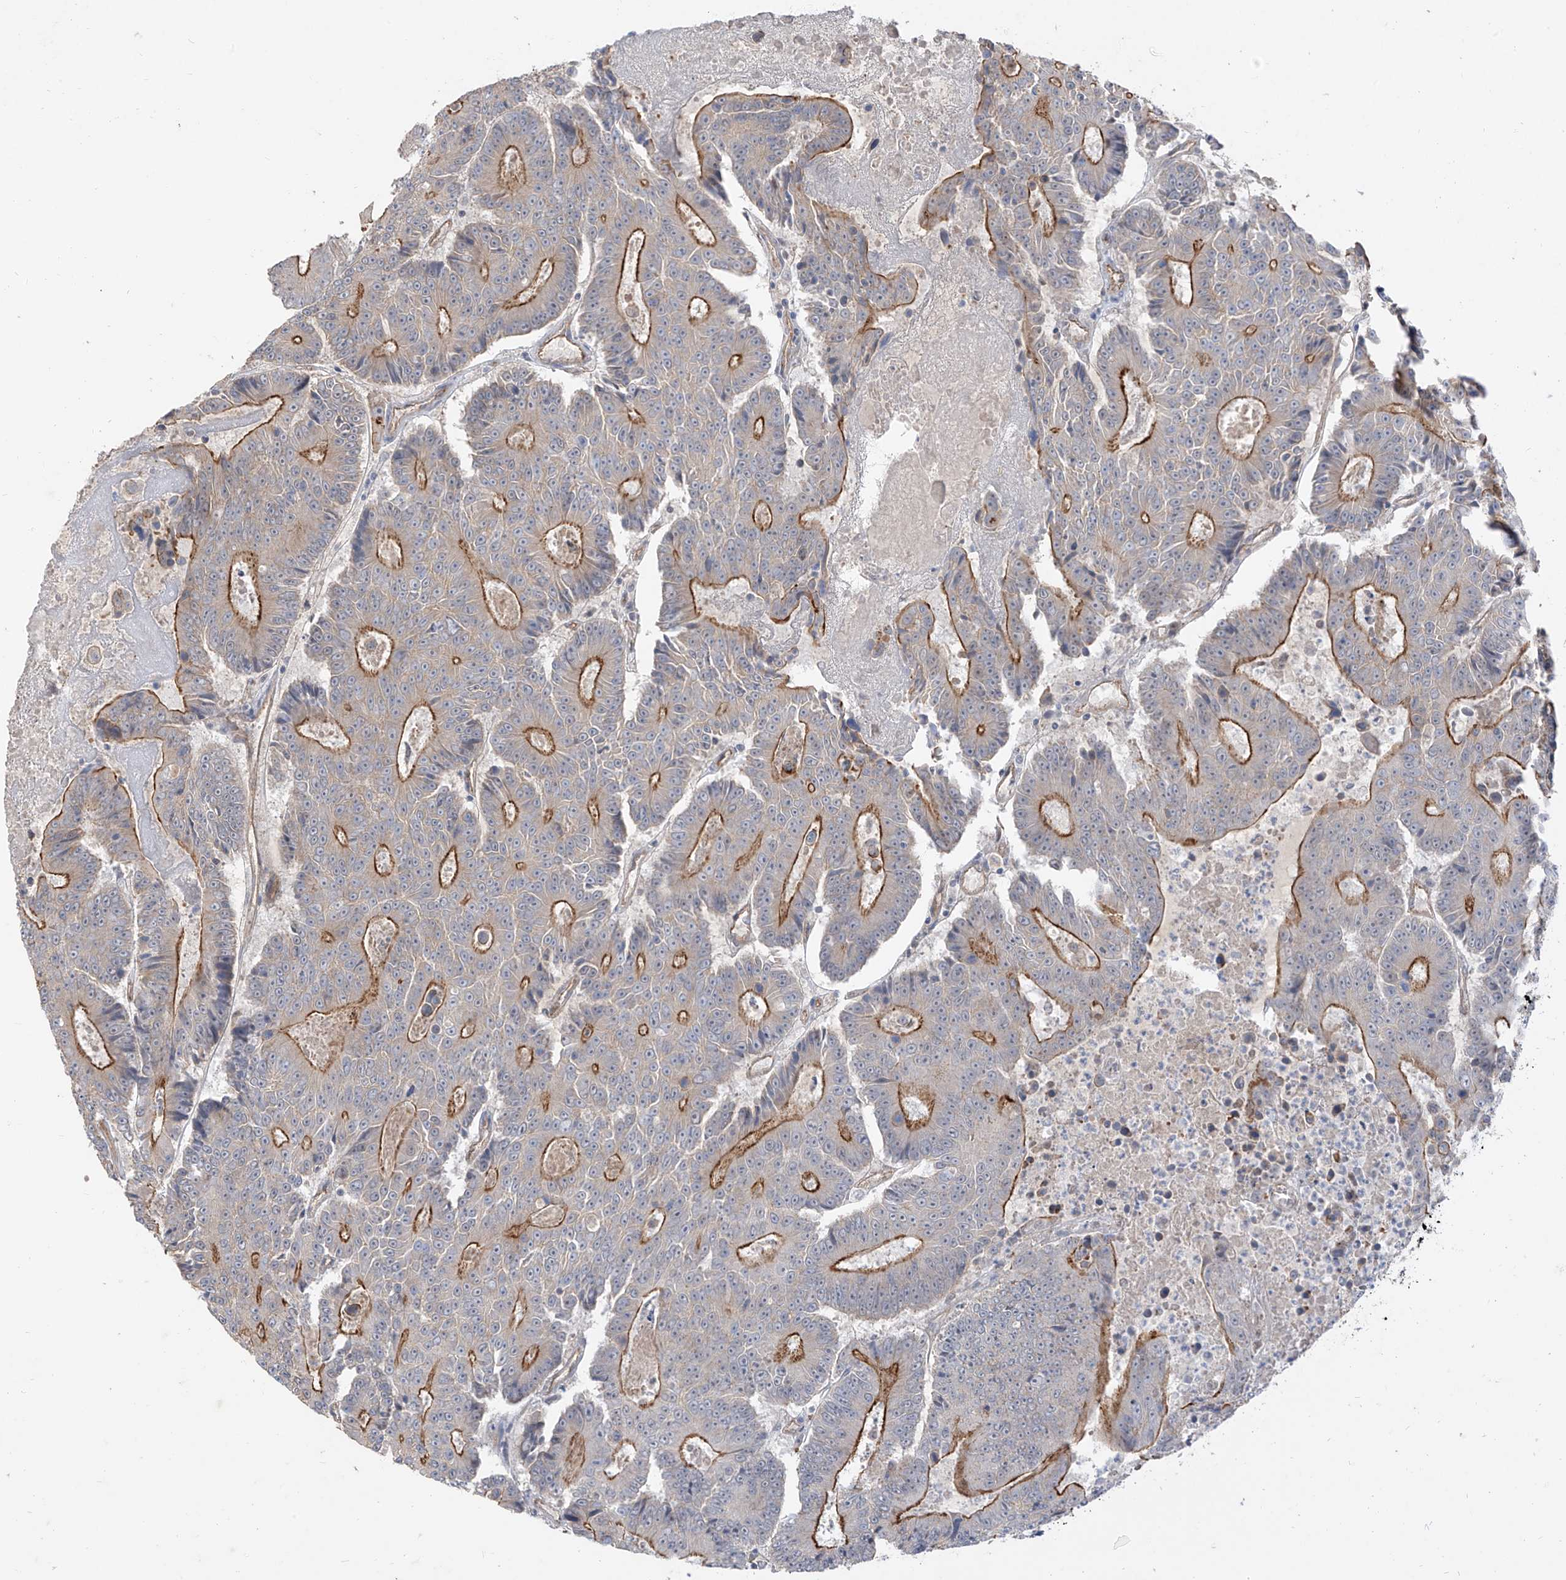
{"staining": {"intensity": "moderate", "quantity": "25%-75%", "location": "cytoplasmic/membranous"}, "tissue": "colorectal cancer", "cell_type": "Tumor cells", "image_type": "cancer", "snomed": [{"axis": "morphology", "description": "Adenocarcinoma, NOS"}, {"axis": "topography", "description": "Colon"}], "caption": "Immunohistochemical staining of adenocarcinoma (colorectal) demonstrates medium levels of moderate cytoplasmic/membranous staining in about 25%-75% of tumor cells.", "gene": "EPHX4", "patient": {"sex": "male", "age": 83}}